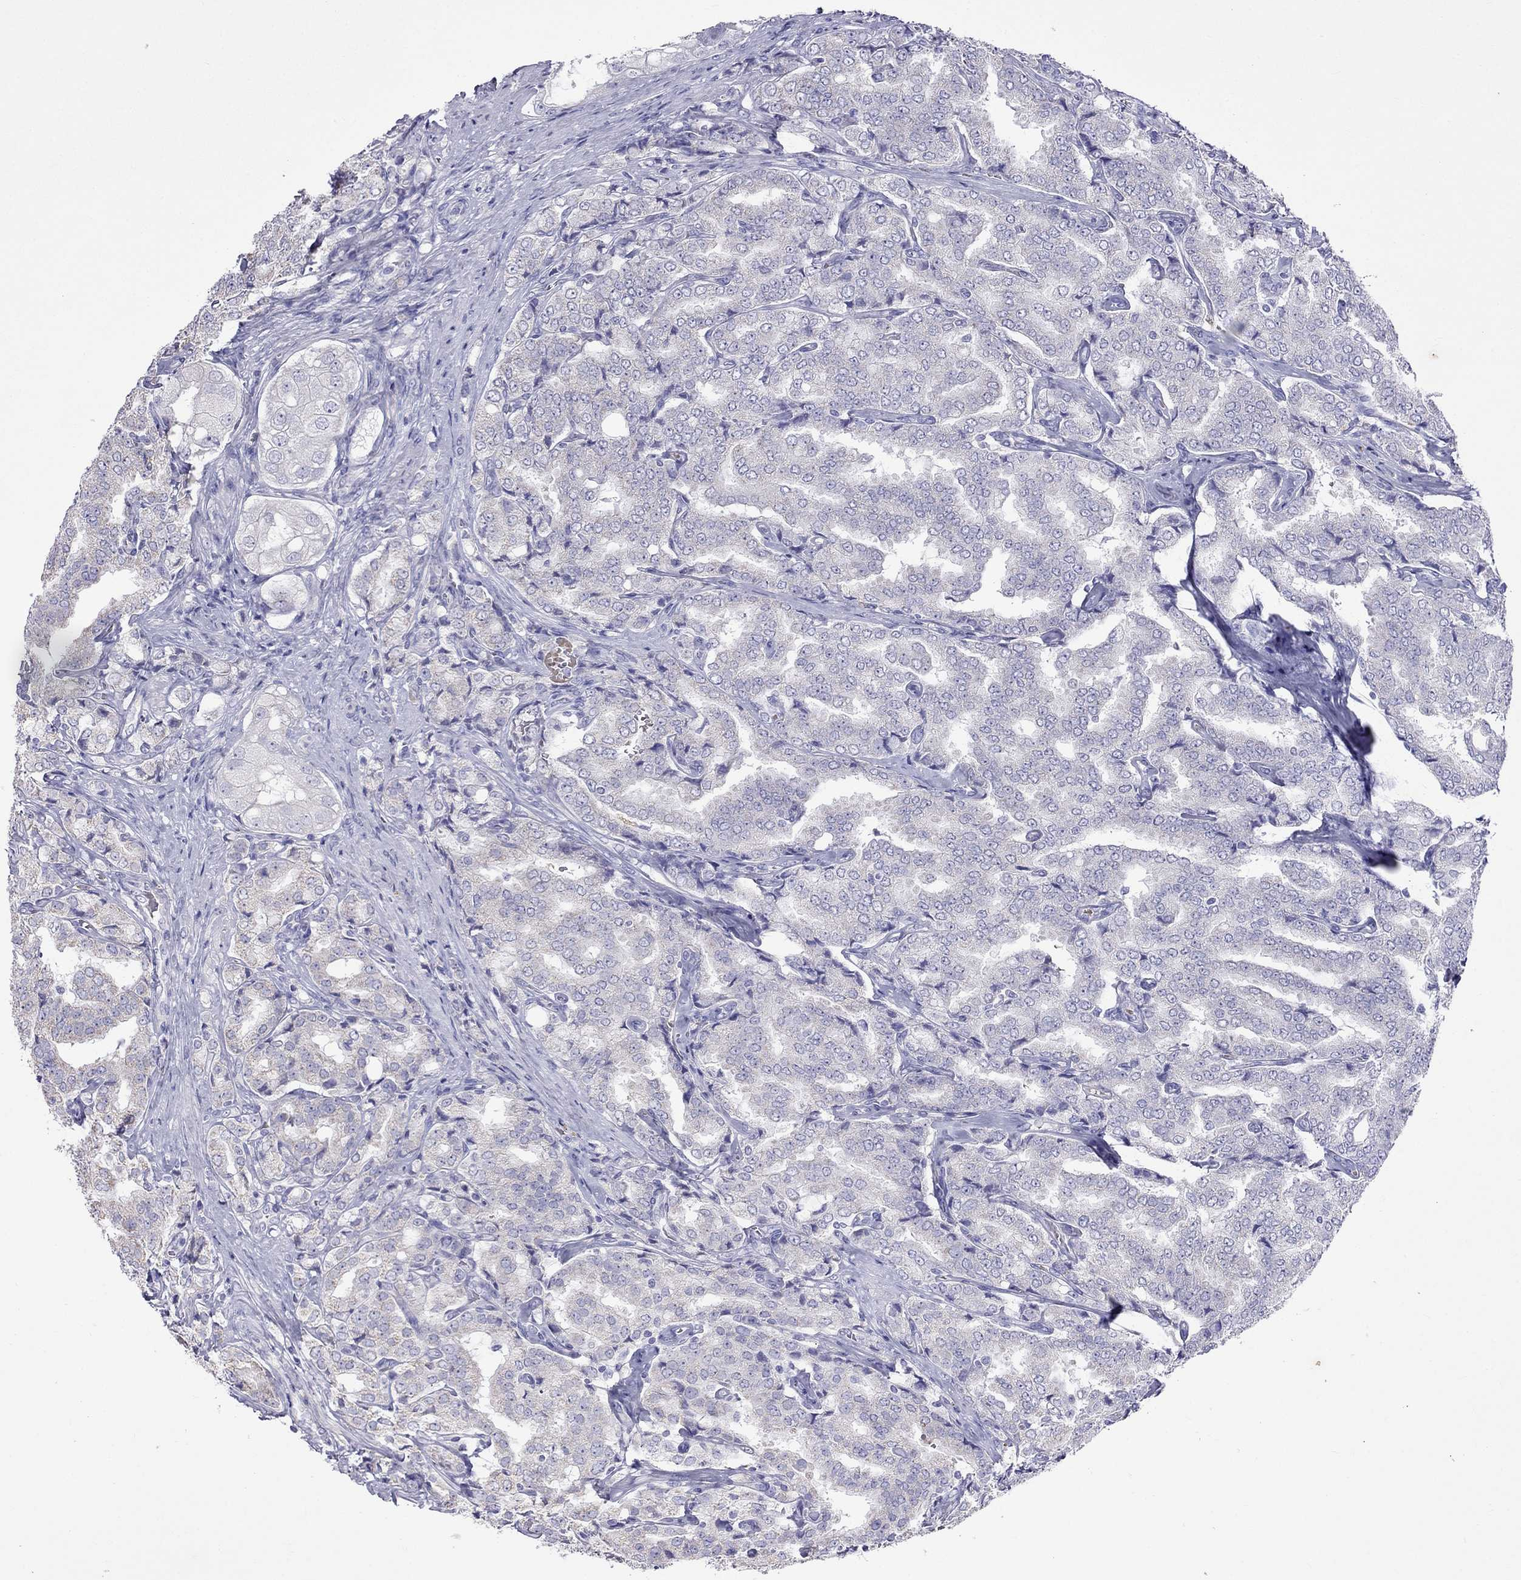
{"staining": {"intensity": "negative", "quantity": "none", "location": "none"}, "tissue": "prostate cancer", "cell_type": "Tumor cells", "image_type": "cancer", "snomed": [{"axis": "morphology", "description": "Adenocarcinoma, NOS"}, {"axis": "topography", "description": "Prostate"}], "caption": "This is an immunohistochemistry micrograph of human prostate cancer (adenocarcinoma). There is no expression in tumor cells.", "gene": "TDRD1", "patient": {"sex": "male", "age": 65}}